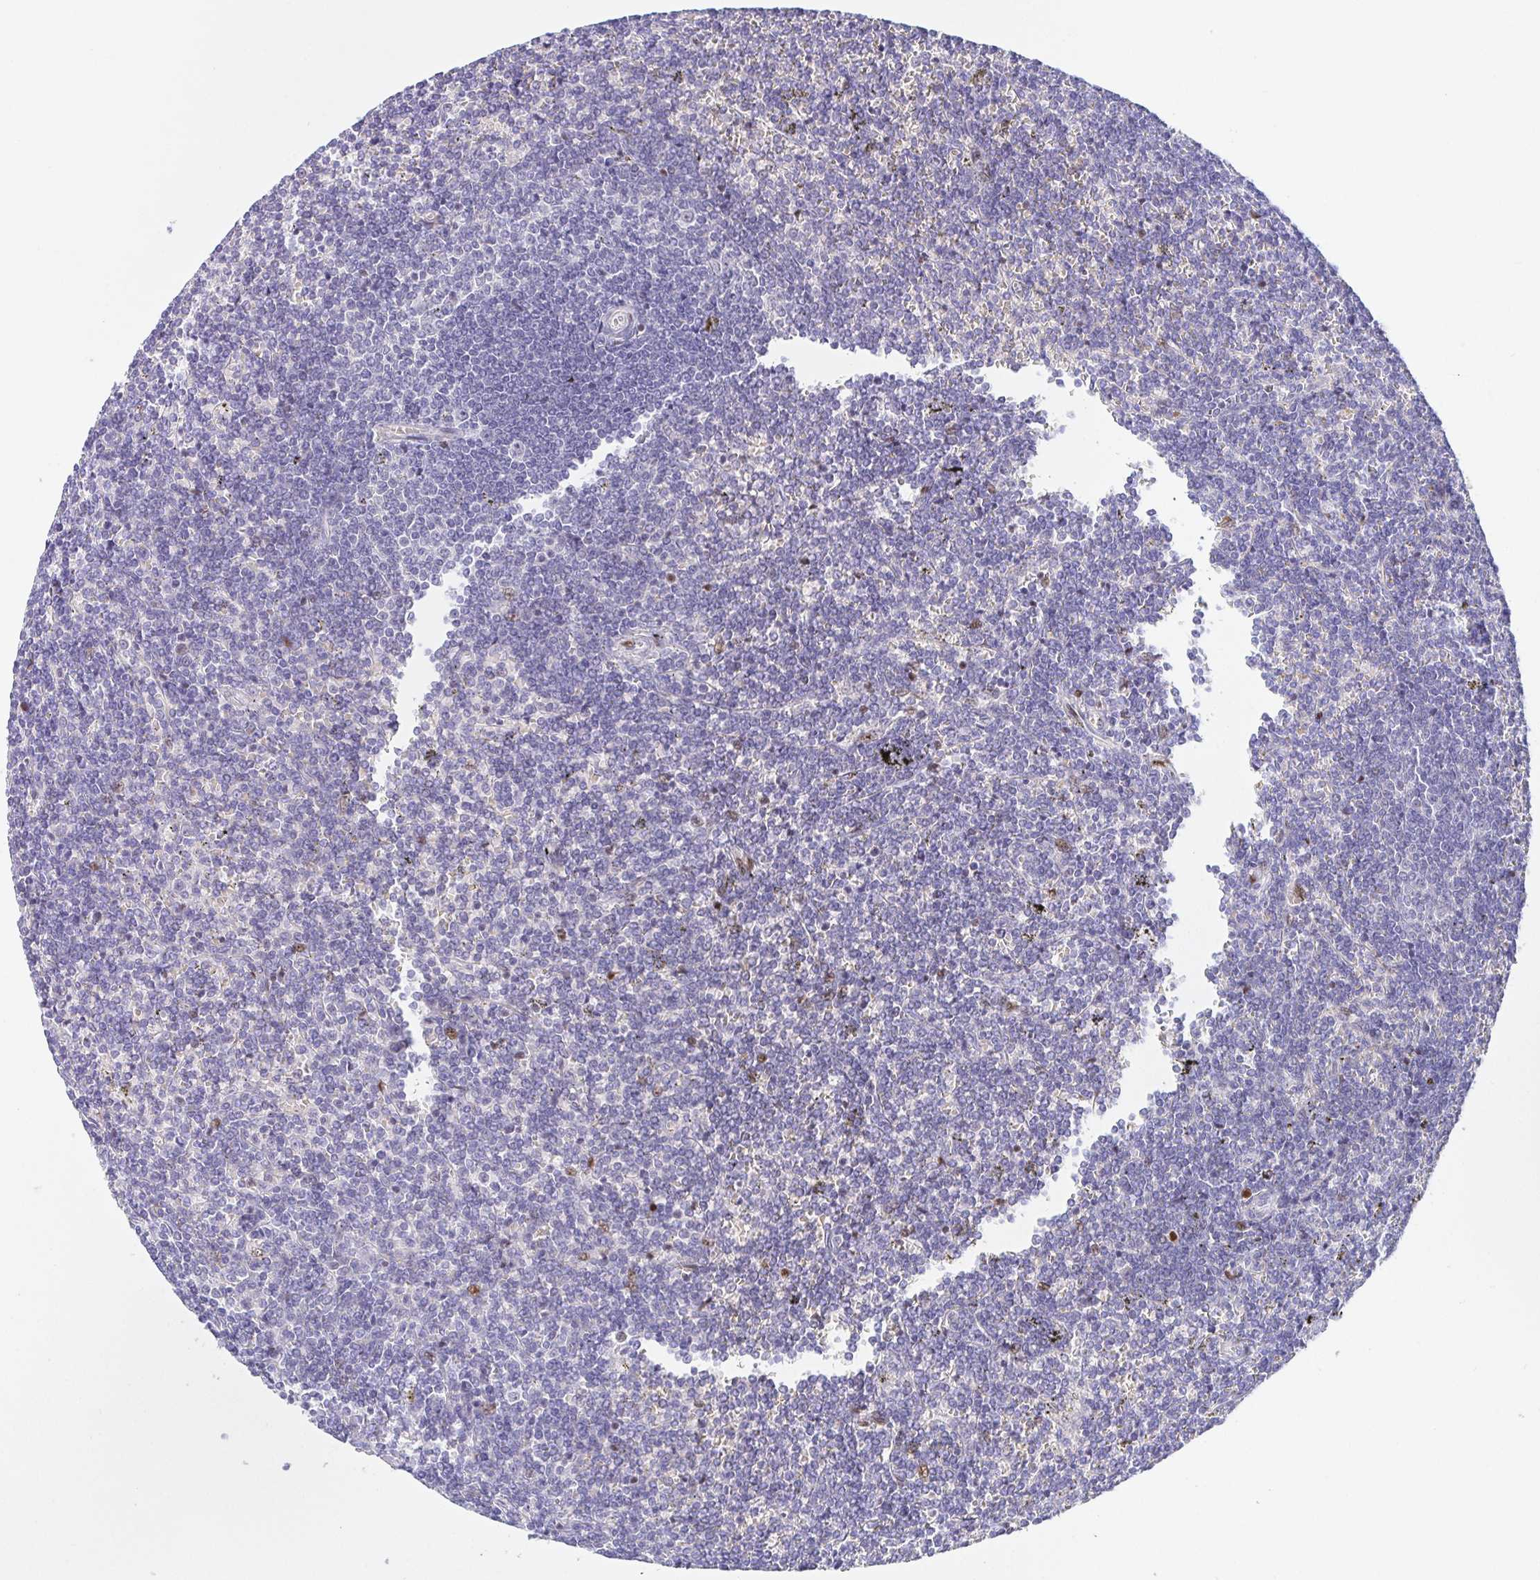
{"staining": {"intensity": "negative", "quantity": "none", "location": "none"}, "tissue": "lymphoma", "cell_type": "Tumor cells", "image_type": "cancer", "snomed": [{"axis": "morphology", "description": "Malignant lymphoma, non-Hodgkin's type, Low grade"}, {"axis": "topography", "description": "Spleen"}], "caption": "An image of human malignant lymphoma, non-Hodgkin's type (low-grade) is negative for staining in tumor cells. Nuclei are stained in blue.", "gene": "KBTBD13", "patient": {"sex": "male", "age": 78}}